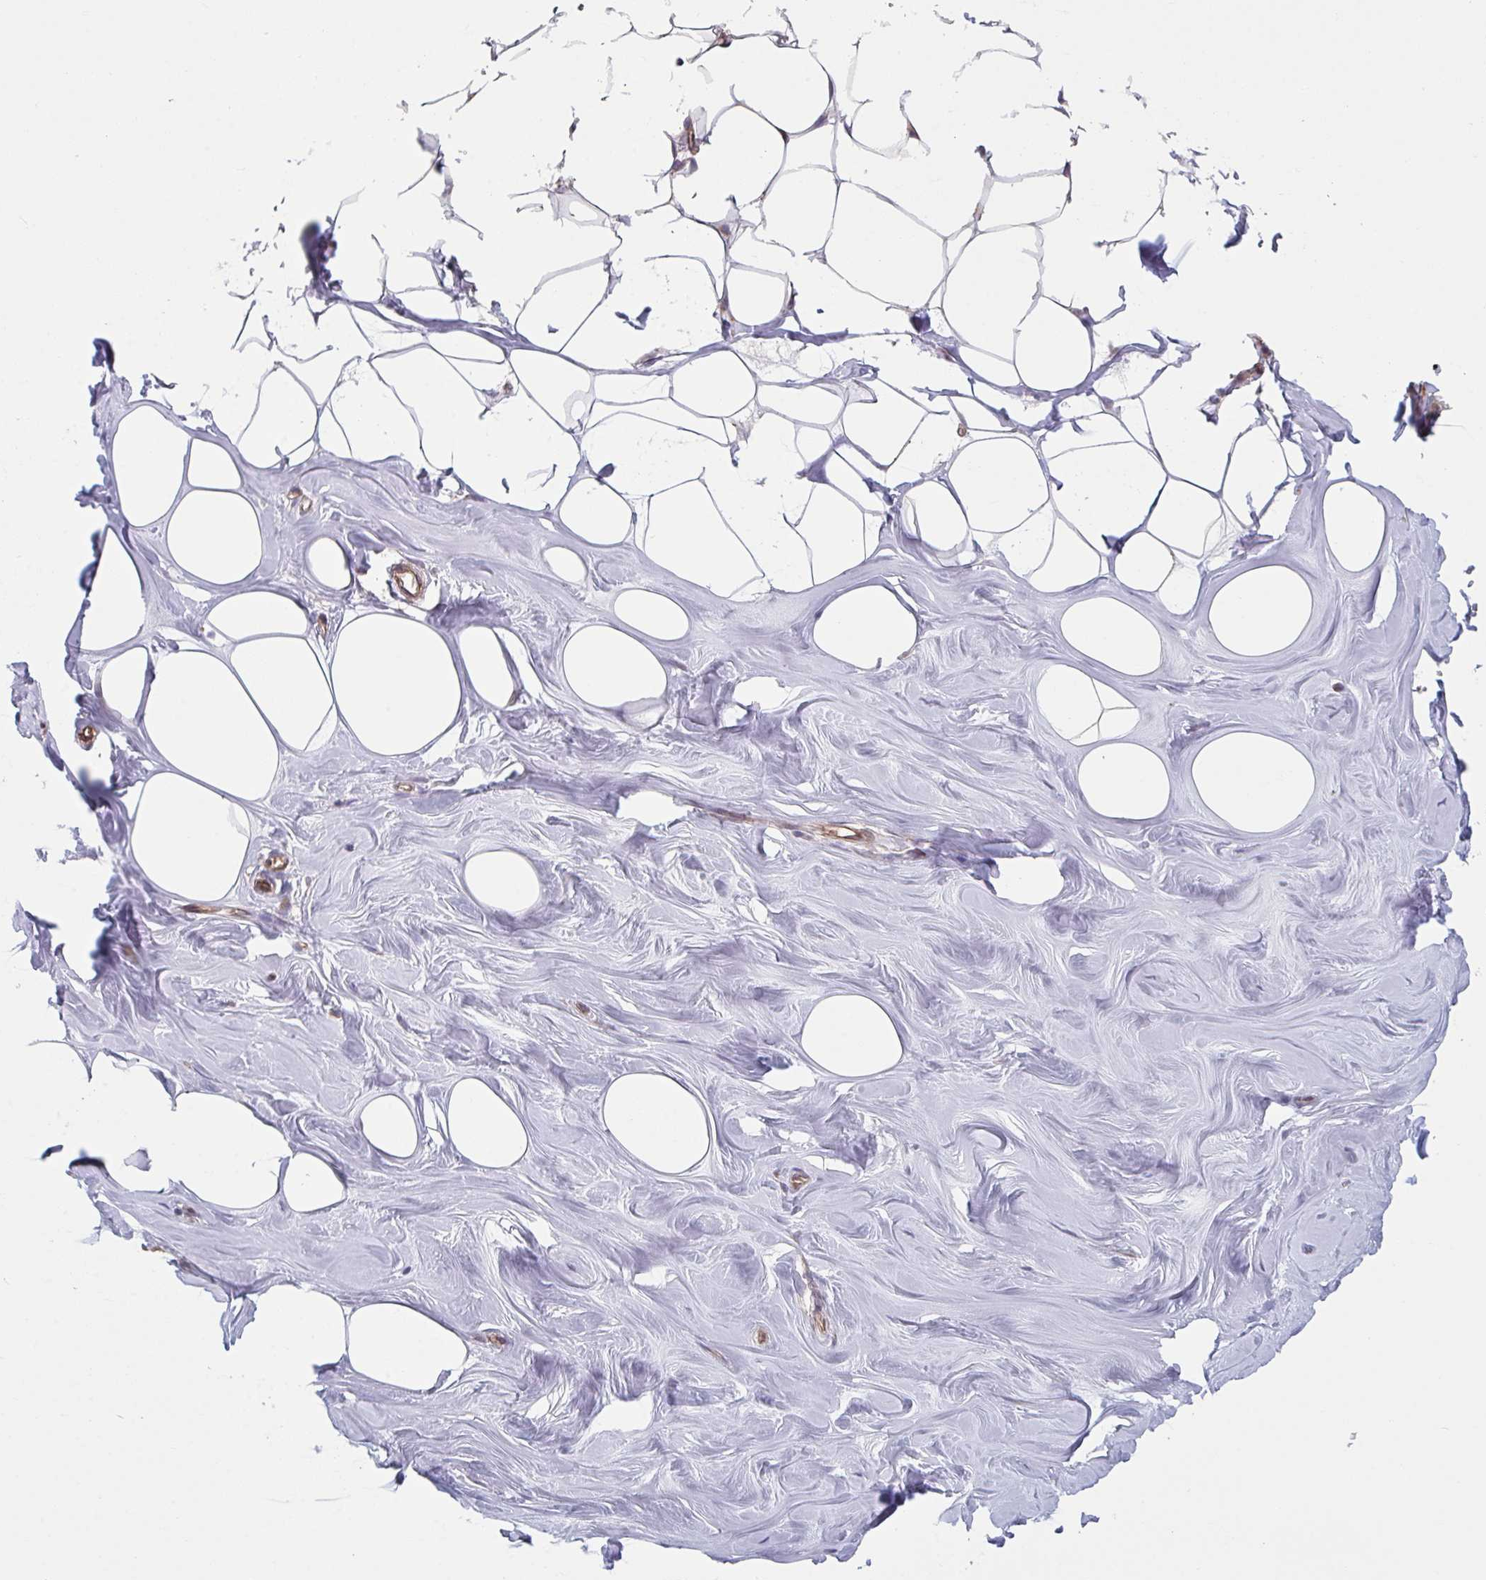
{"staining": {"intensity": "negative", "quantity": "none", "location": "none"}, "tissue": "breast", "cell_type": "Adipocytes", "image_type": "normal", "snomed": [{"axis": "morphology", "description": "Normal tissue, NOS"}, {"axis": "topography", "description": "Breast"}], "caption": "High power microscopy histopathology image of an immunohistochemistry image of benign breast, revealing no significant staining in adipocytes. The staining was performed using DAB to visualize the protein expression in brown, while the nuclei were stained in blue with hematoxylin (Magnification: 20x).", "gene": "TNFSF10", "patient": {"sex": "female", "age": 27}}